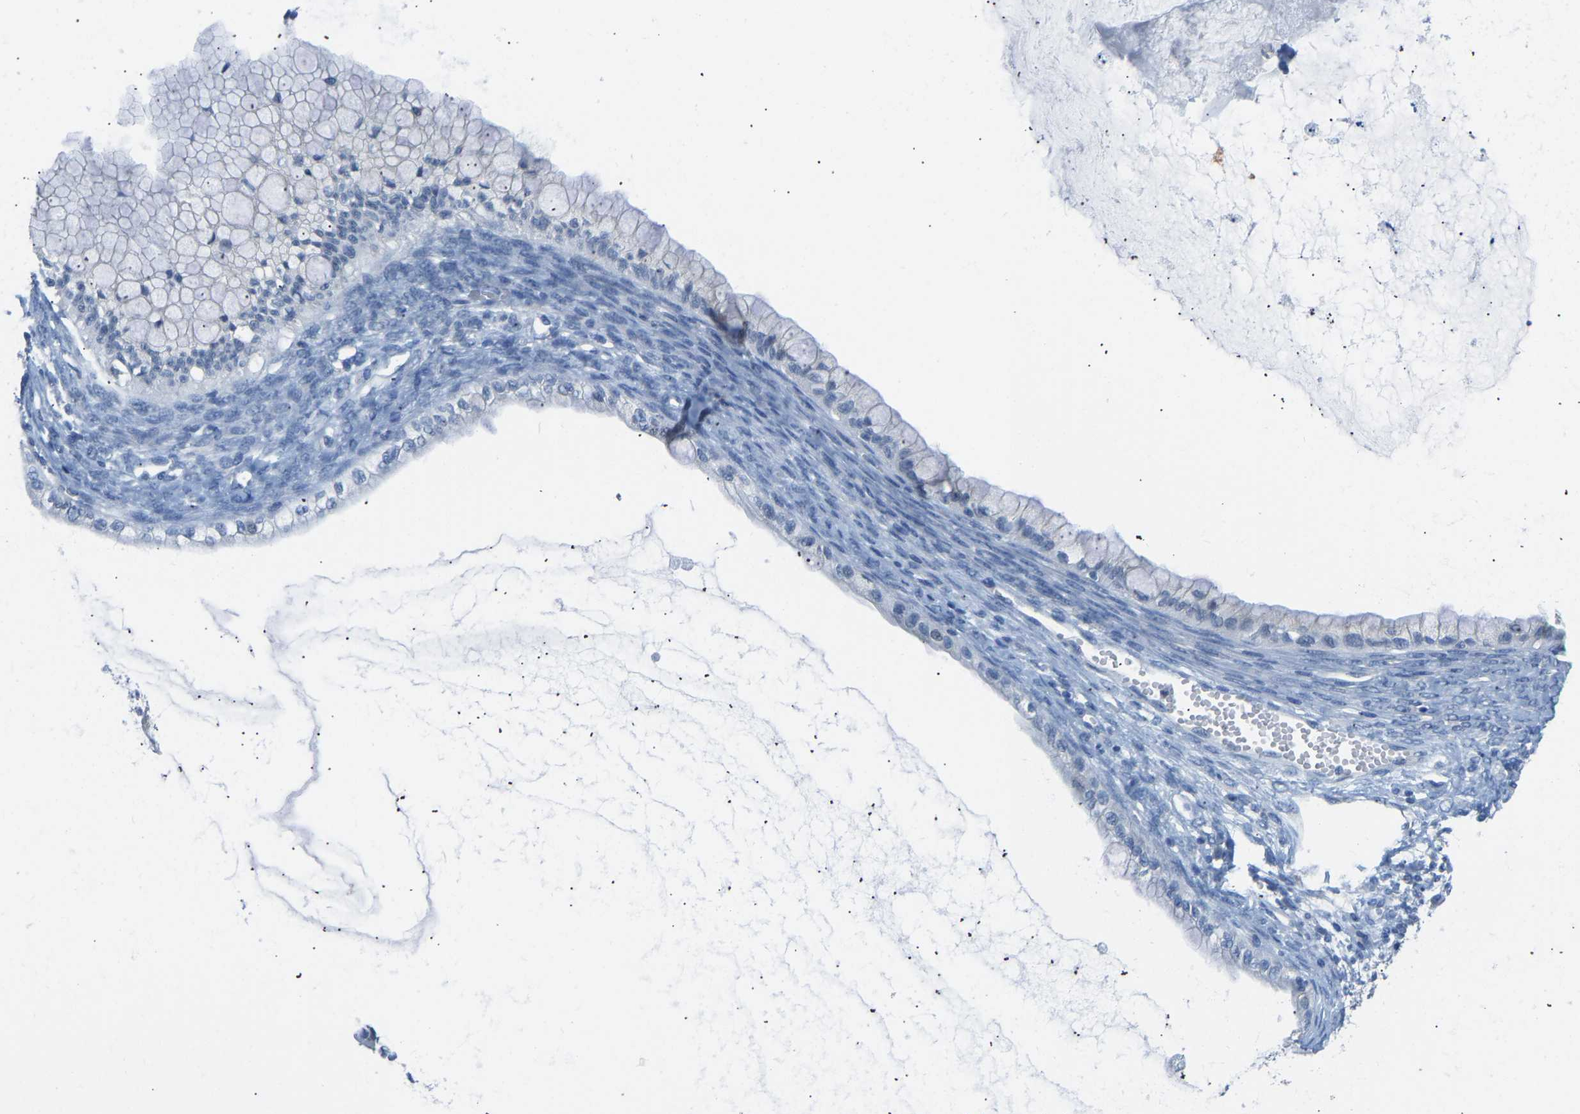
{"staining": {"intensity": "negative", "quantity": "none", "location": "none"}, "tissue": "ovarian cancer", "cell_type": "Tumor cells", "image_type": "cancer", "snomed": [{"axis": "morphology", "description": "Cystadenocarcinoma, mucinous, NOS"}, {"axis": "topography", "description": "Ovary"}], "caption": "A histopathology image of mucinous cystadenocarcinoma (ovarian) stained for a protein shows no brown staining in tumor cells. (DAB (3,3'-diaminobenzidine) IHC visualized using brightfield microscopy, high magnification).", "gene": "VRK1", "patient": {"sex": "female", "age": 57}}